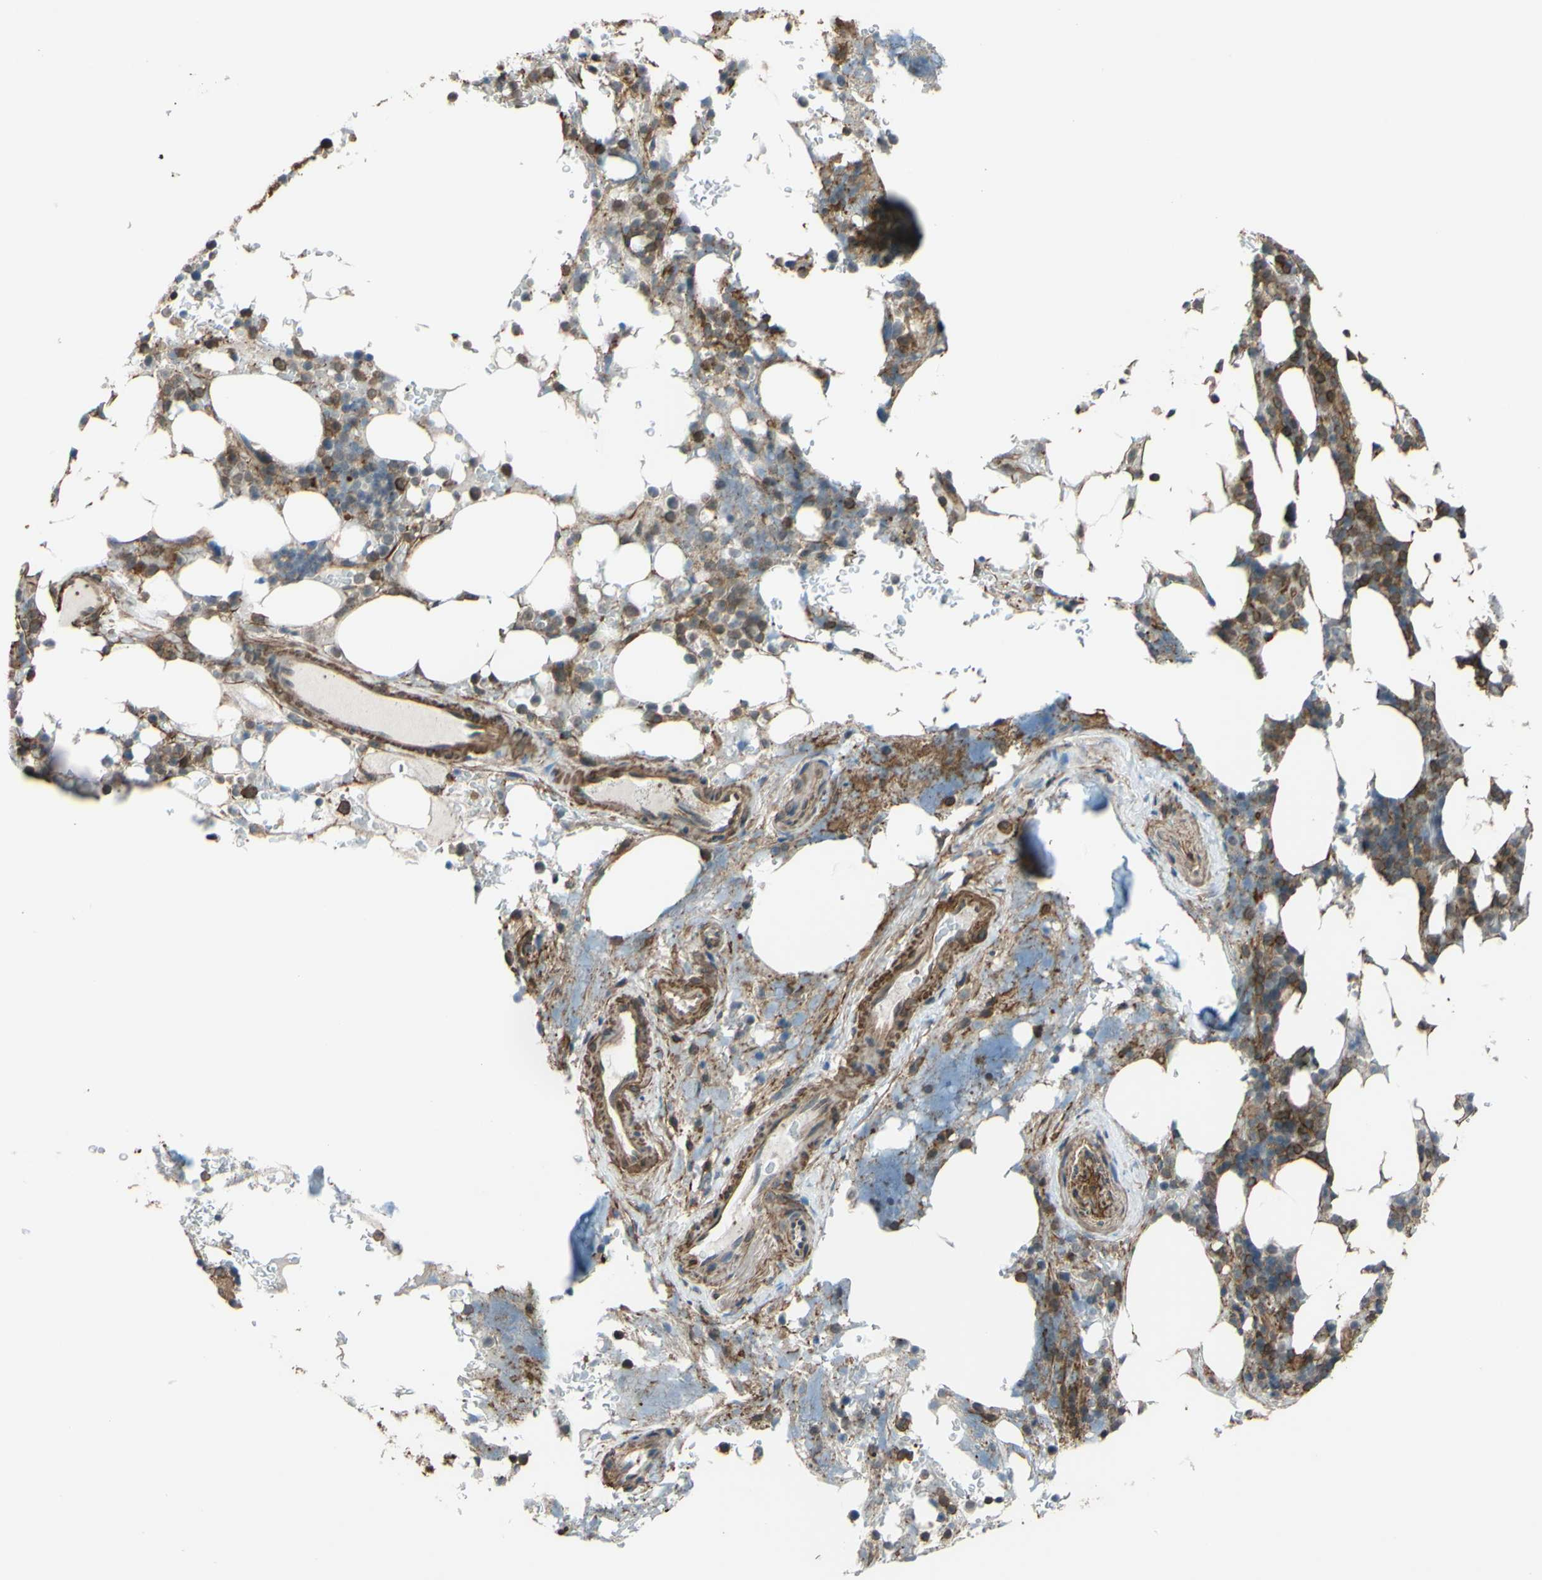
{"staining": {"intensity": "moderate", "quantity": "25%-75%", "location": "cytoplasmic/membranous"}, "tissue": "bone marrow", "cell_type": "Hematopoietic cells", "image_type": "normal", "snomed": [{"axis": "morphology", "description": "Normal tissue, NOS"}, {"axis": "topography", "description": "Bone marrow"}], "caption": "Protein staining of benign bone marrow displays moderate cytoplasmic/membranous positivity in about 25%-75% of hematopoietic cells. The protein is stained brown, and the nuclei are stained in blue (DAB IHC with brightfield microscopy, high magnification).", "gene": "ADD3", "patient": {"sex": "female", "age": 73}}